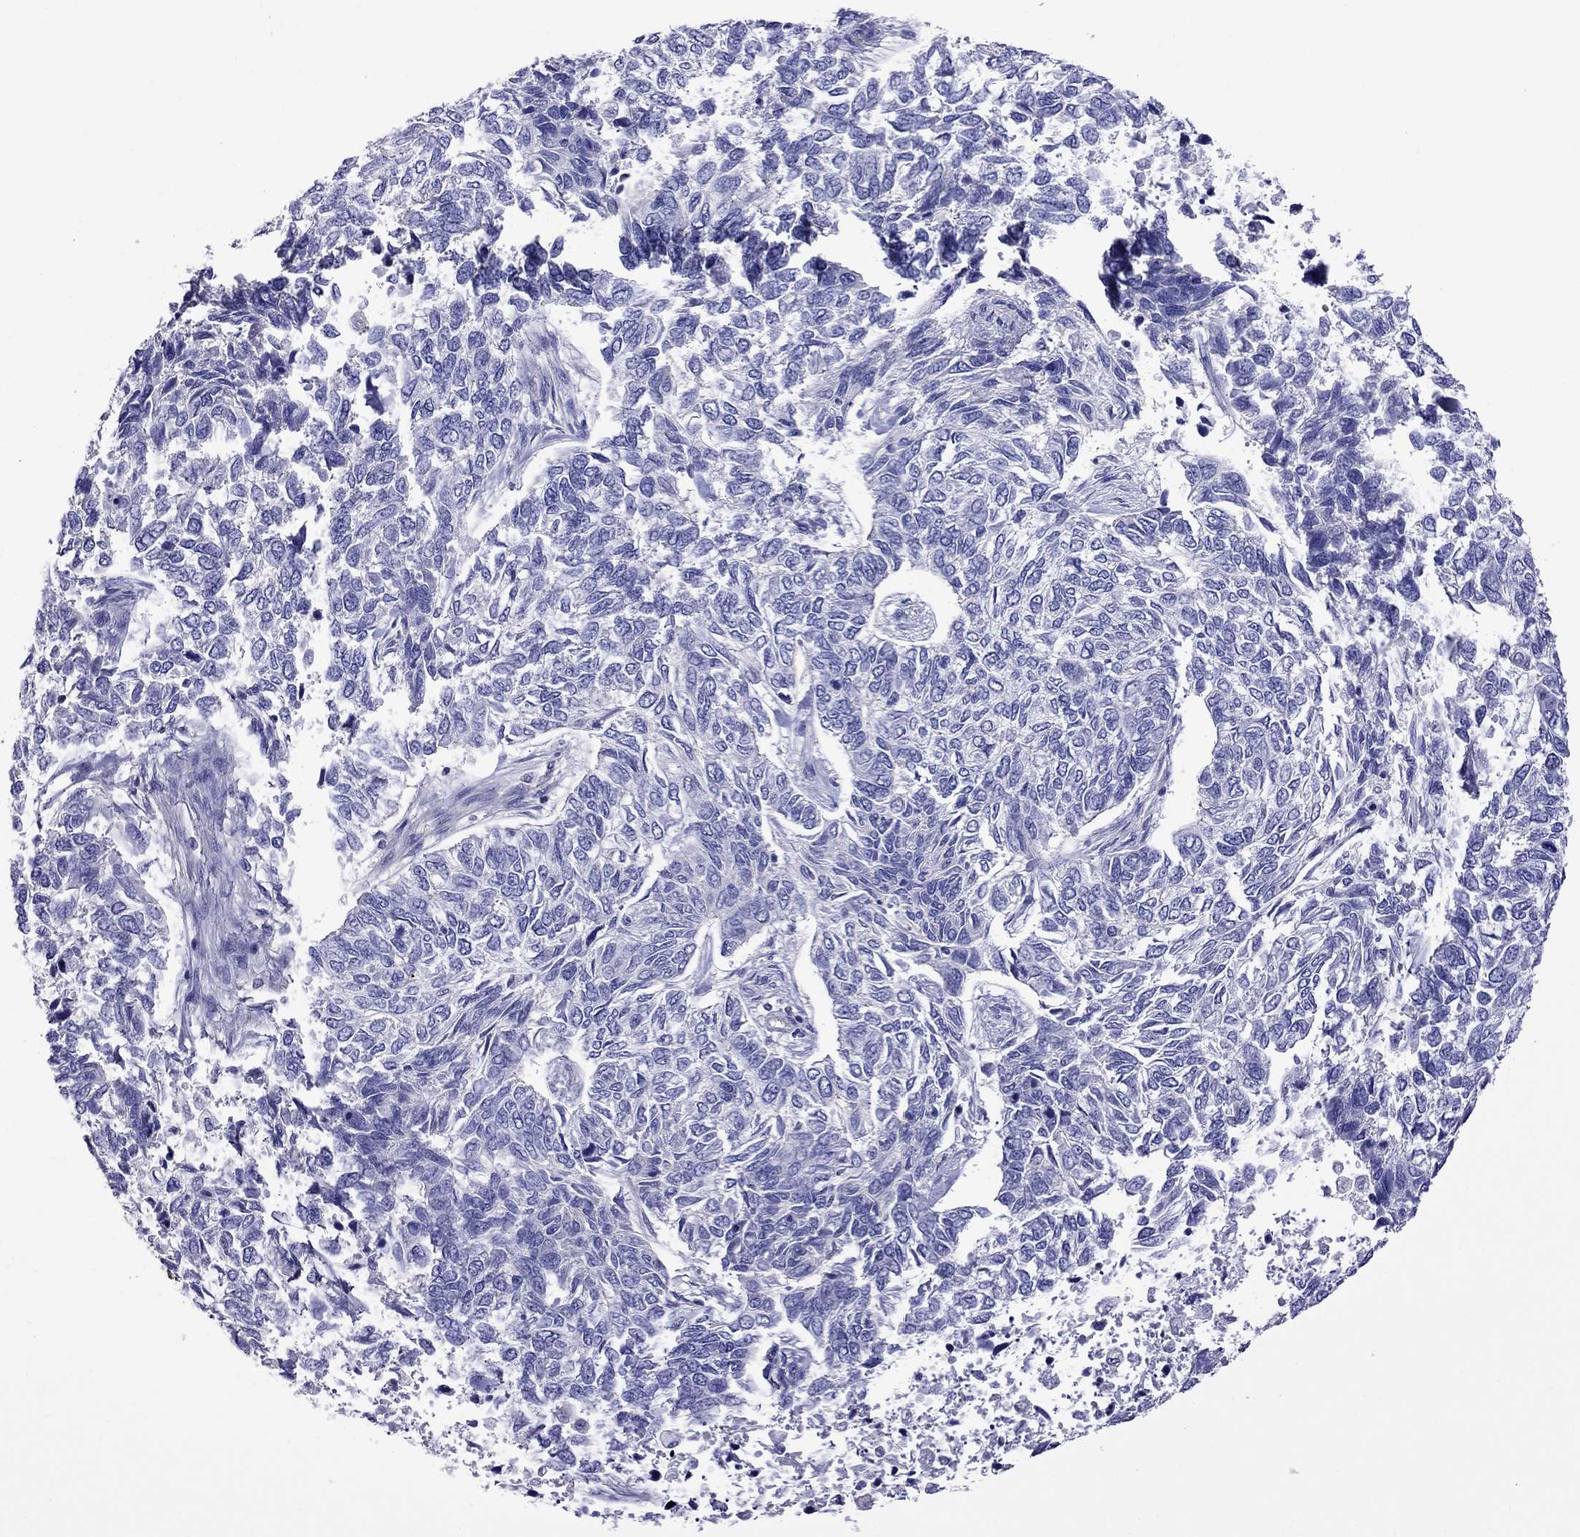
{"staining": {"intensity": "negative", "quantity": "none", "location": "none"}, "tissue": "skin cancer", "cell_type": "Tumor cells", "image_type": "cancer", "snomed": [{"axis": "morphology", "description": "Basal cell carcinoma"}, {"axis": "topography", "description": "Skin"}], "caption": "The micrograph demonstrates no staining of tumor cells in skin cancer.", "gene": "STAR", "patient": {"sex": "female", "age": 65}}